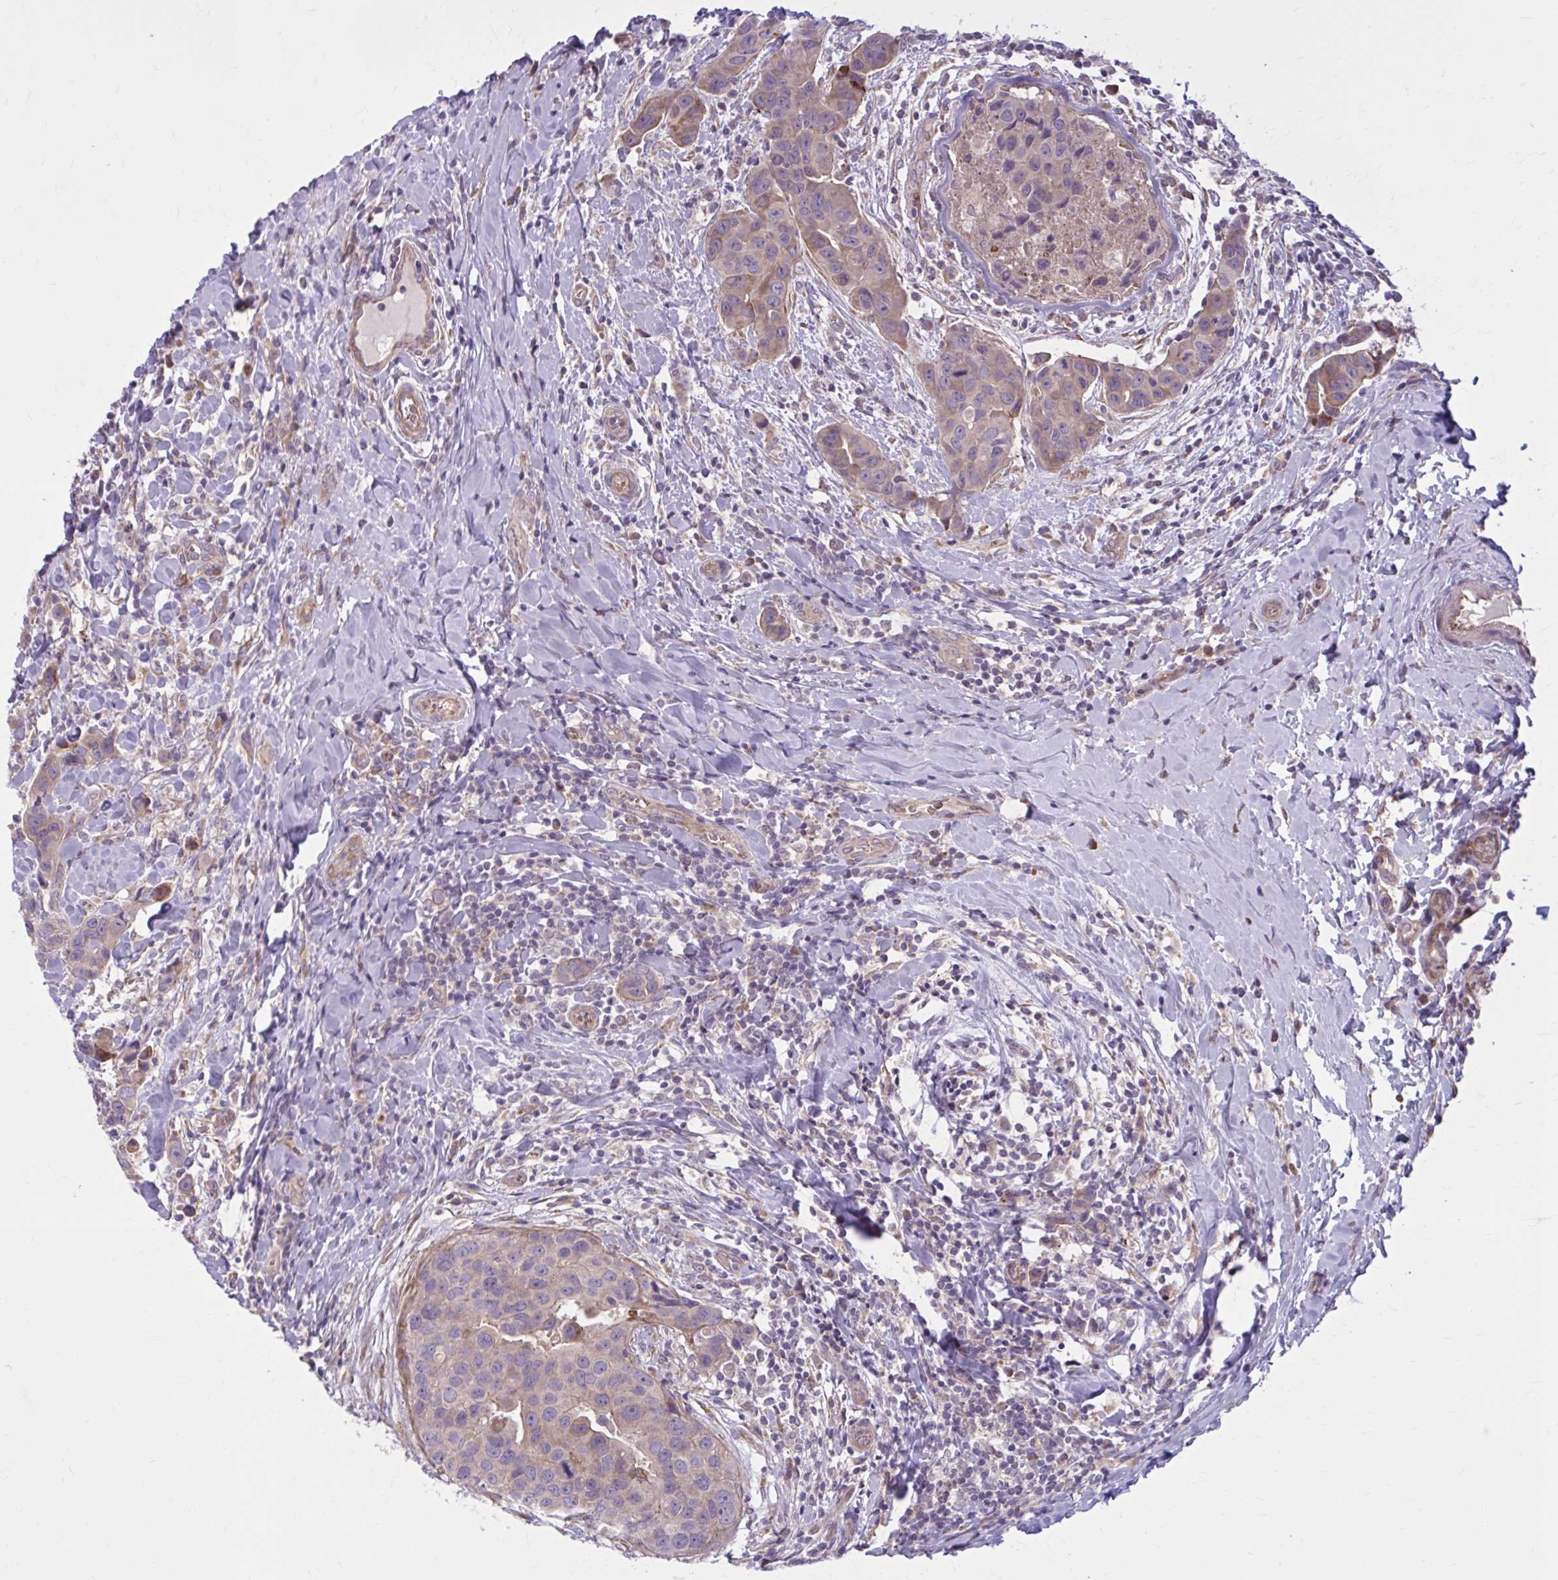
{"staining": {"intensity": "moderate", "quantity": "<25%", "location": "cytoplasmic/membranous"}, "tissue": "breast cancer", "cell_type": "Tumor cells", "image_type": "cancer", "snomed": [{"axis": "morphology", "description": "Duct carcinoma"}, {"axis": "topography", "description": "Breast"}], "caption": "Breast cancer (invasive ductal carcinoma) stained for a protein (brown) displays moderate cytoplasmic/membranous positive positivity in approximately <25% of tumor cells.", "gene": "SNF8", "patient": {"sex": "female", "age": 24}}